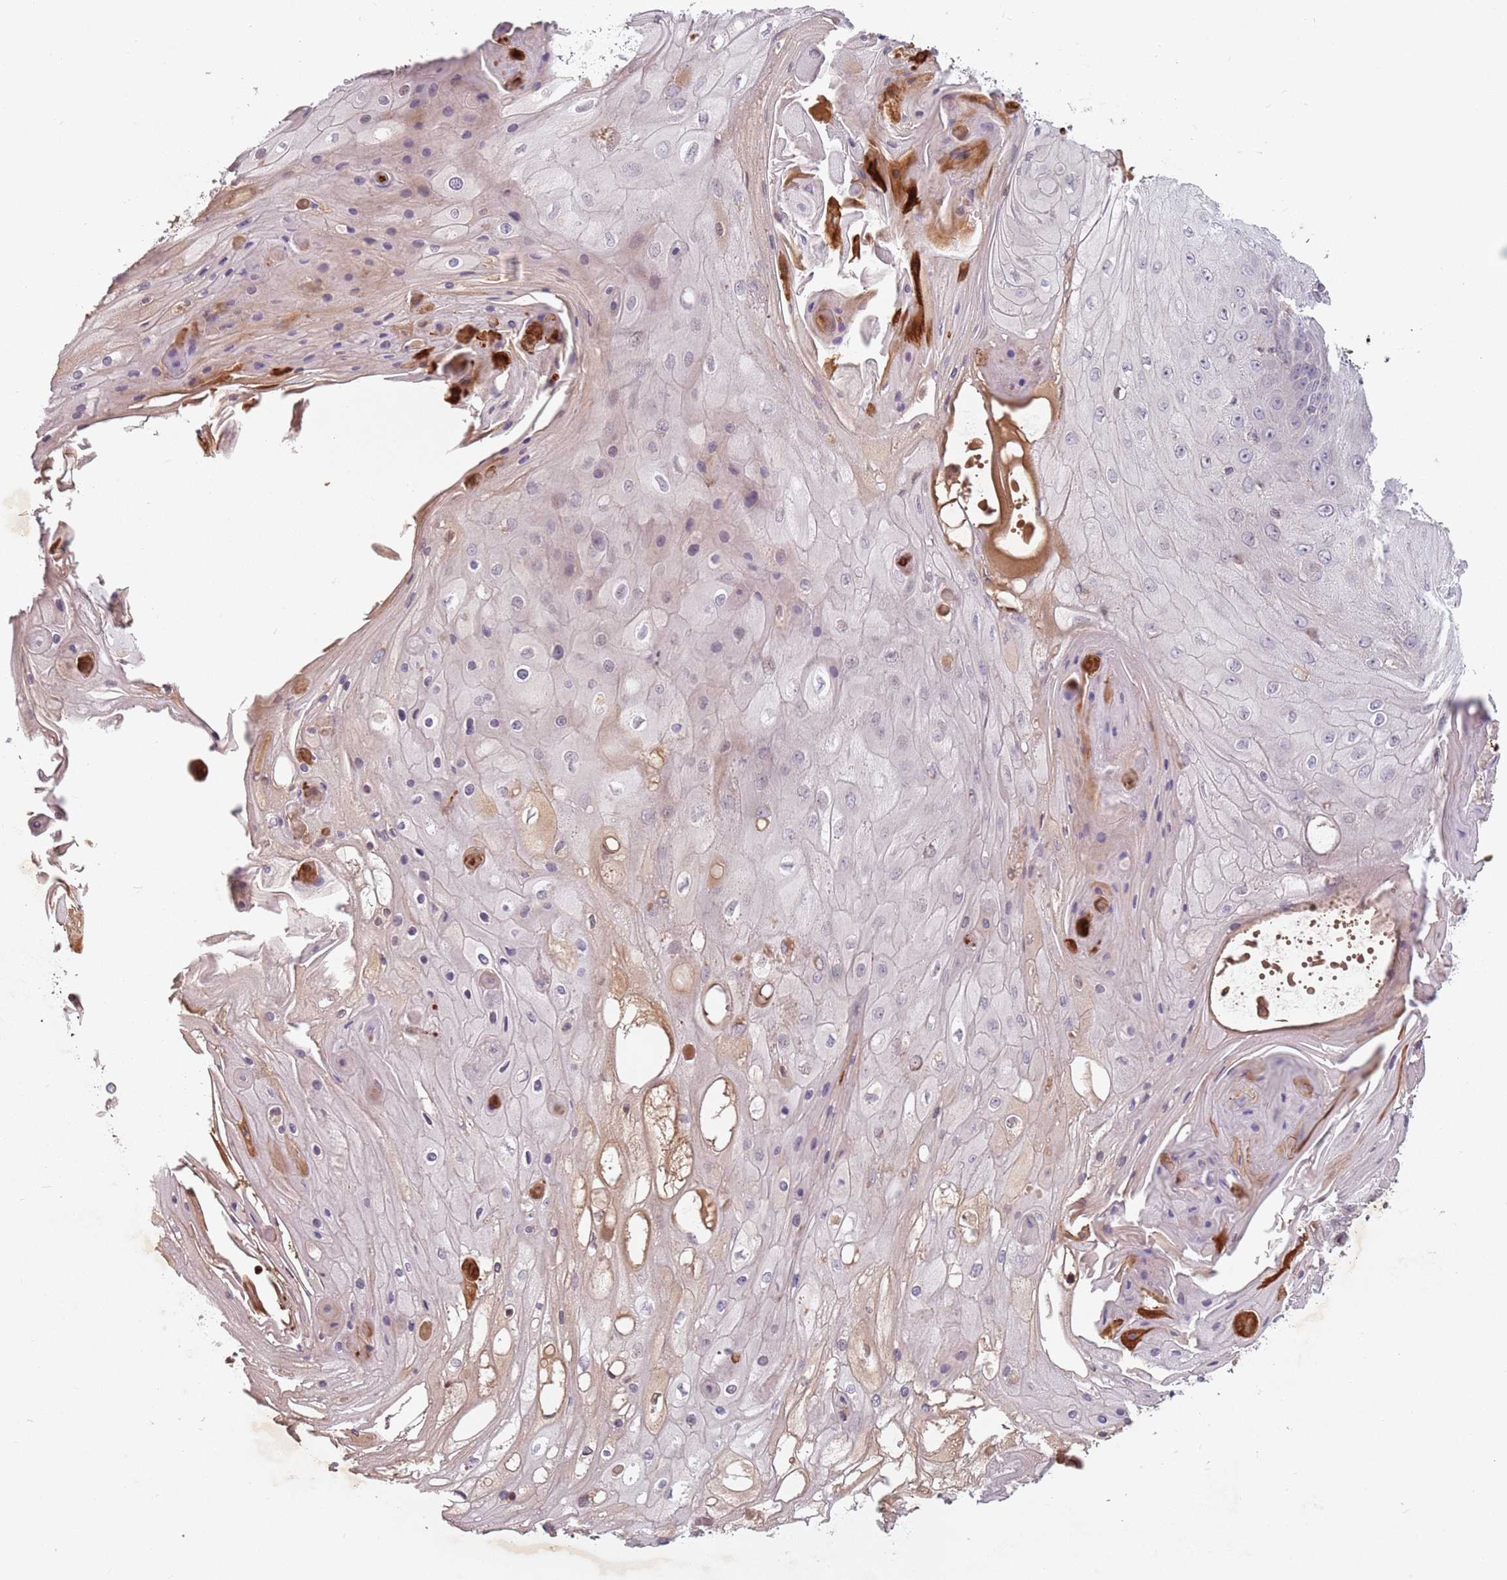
{"staining": {"intensity": "negative", "quantity": "none", "location": "none"}, "tissue": "skin cancer", "cell_type": "Tumor cells", "image_type": "cancer", "snomed": [{"axis": "morphology", "description": "Squamous cell carcinoma, NOS"}, {"axis": "topography", "description": "Skin"}], "caption": "The micrograph demonstrates no staining of tumor cells in skin cancer (squamous cell carcinoma). The staining is performed using DAB (3,3'-diaminobenzidine) brown chromogen with nuclei counter-stained in using hematoxylin.", "gene": "GPR180", "patient": {"sex": "male", "age": 70}}